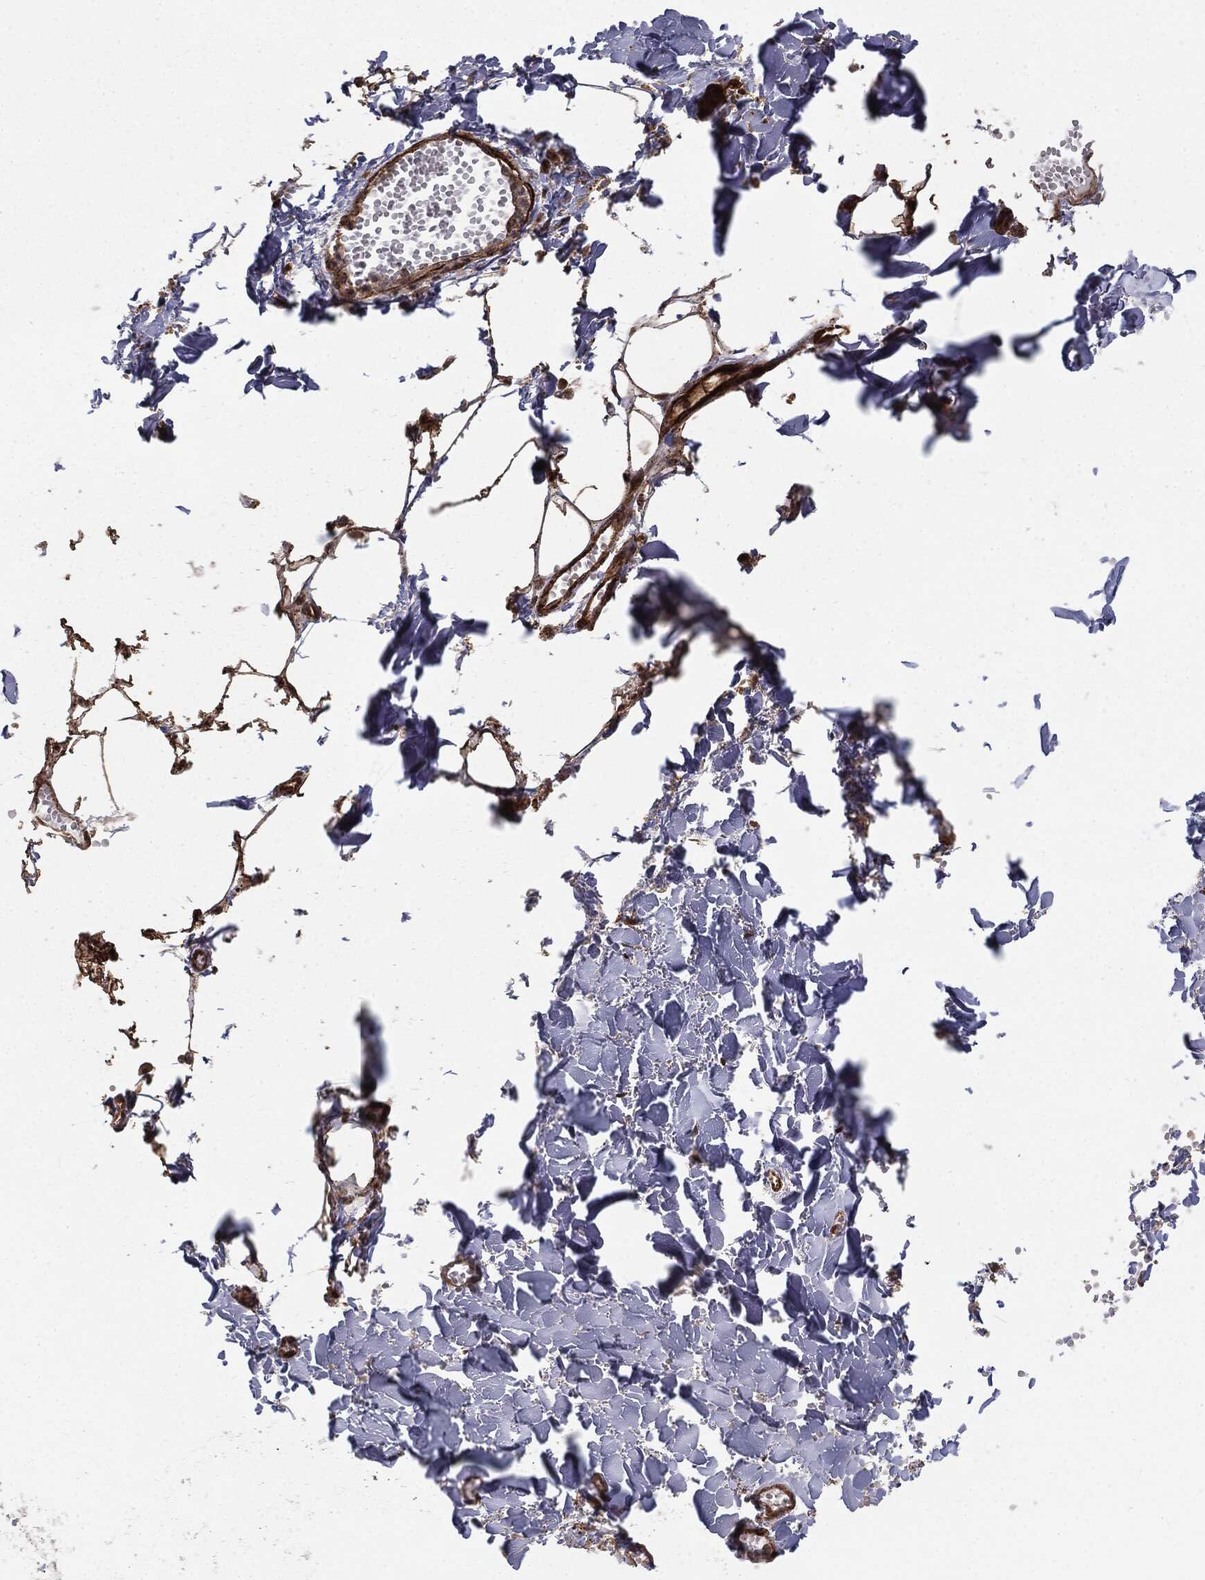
{"staining": {"intensity": "negative", "quantity": "none", "location": "none"}, "tissue": "soft tissue", "cell_type": "Fibroblasts", "image_type": "normal", "snomed": [{"axis": "morphology", "description": "Normal tissue, NOS"}, {"axis": "morphology", "description": "Squamous cell carcinoma, NOS"}, {"axis": "topography", "description": "Cartilage tissue"}, {"axis": "topography", "description": "Lung"}], "caption": "Human soft tissue stained for a protein using IHC displays no positivity in fibroblasts.", "gene": "PTEN", "patient": {"sex": "male", "age": 66}}